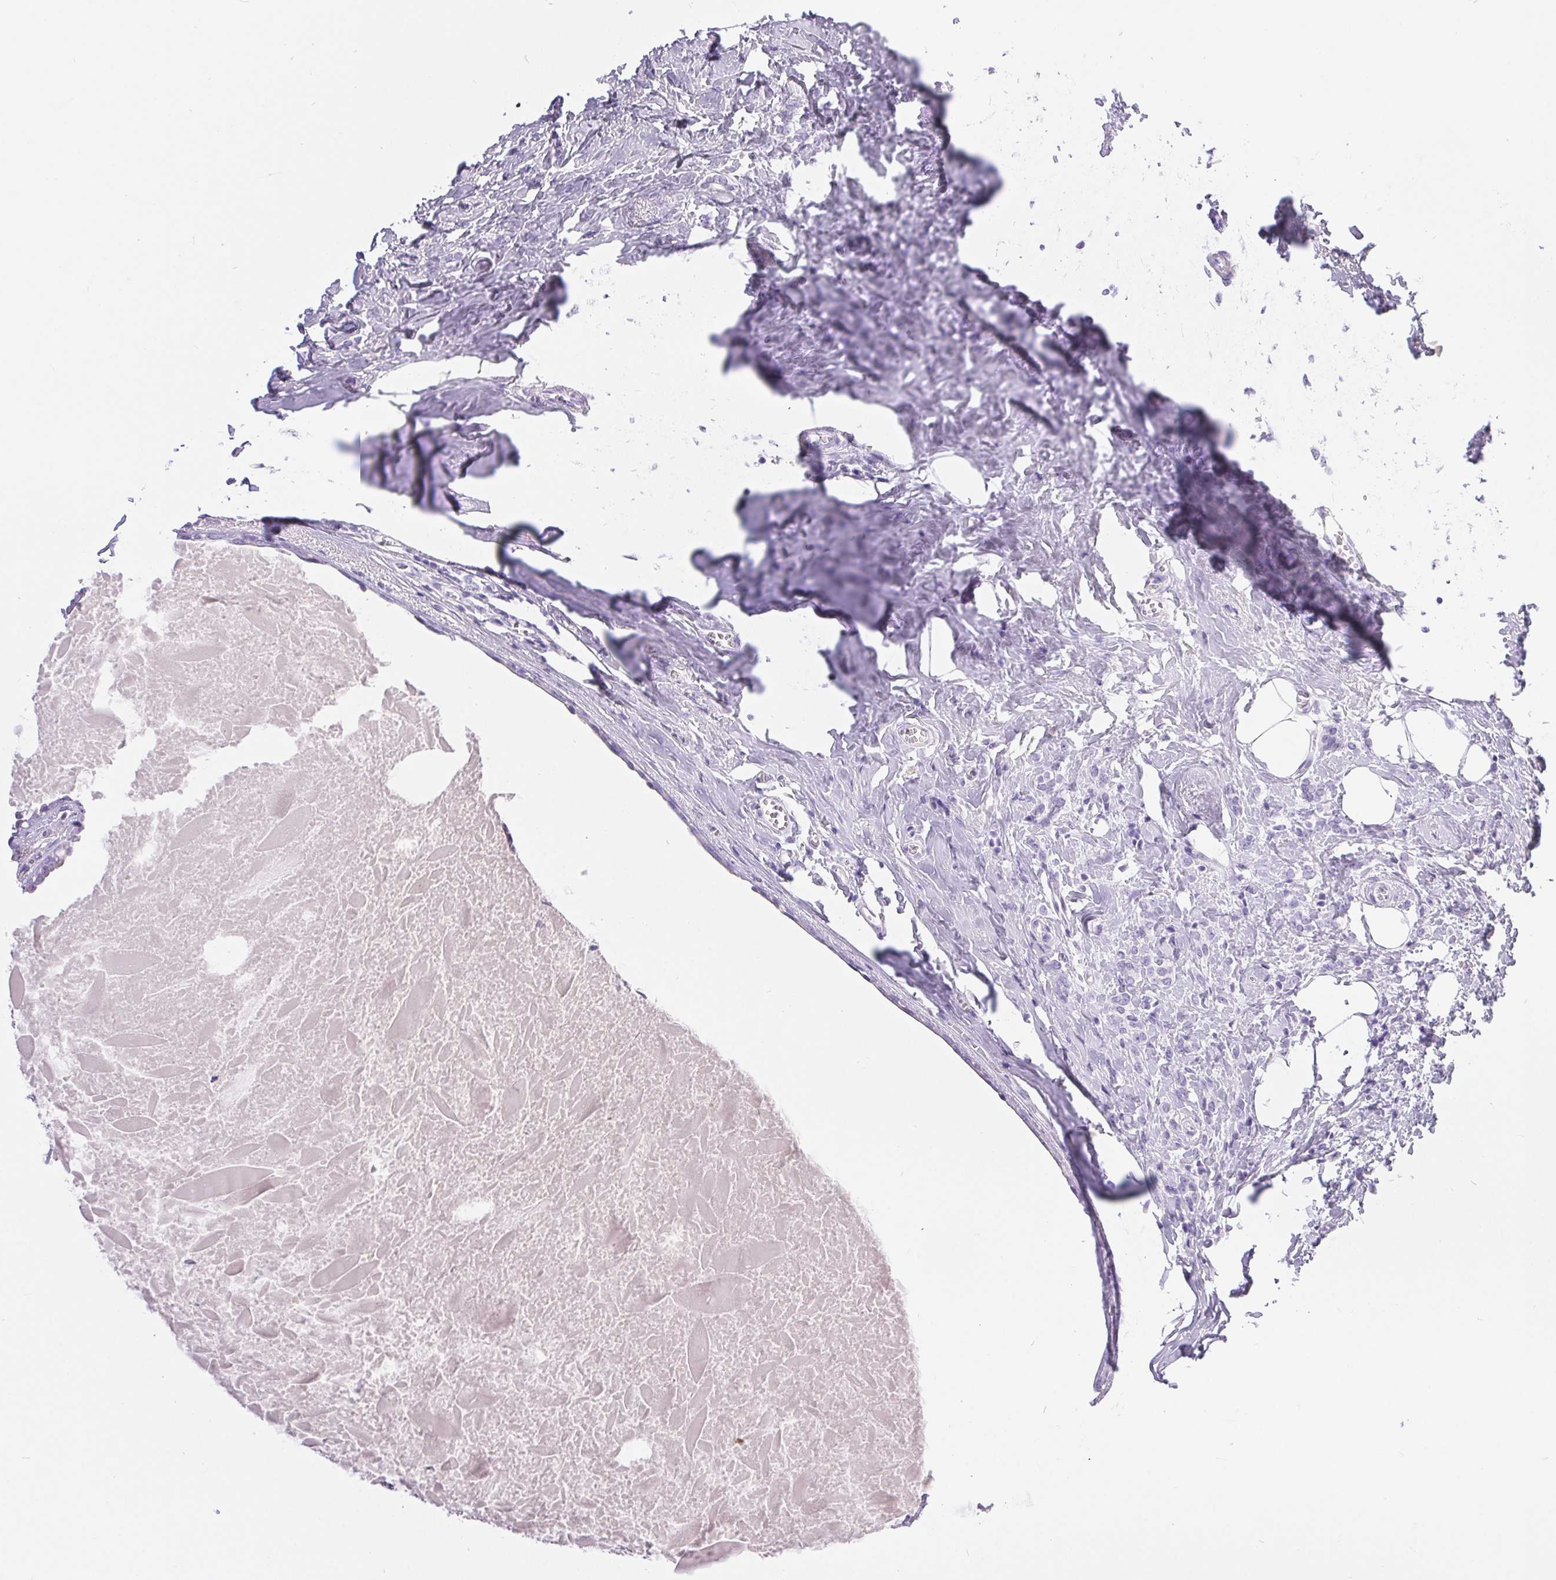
{"staining": {"intensity": "negative", "quantity": "none", "location": "none"}, "tissue": "breast cancer", "cell_type": "Tumor cells", "image_type": "cancer", "snomed": [{"axis": "morphology", "description": "Normal tissue, NOS"}, {"axis": "morphology", "description": "Duct carcinoma"}, {"axis": "topography", "description": "Breast"}], "caption": "Immunohistochemistry (IHC) micrograph of human breast intraductal carcinoma stained for a protein (brown), which shows no staining in tumor cells.", "gene": "XDH", "patient": {"sex": "female", "age": 77}}